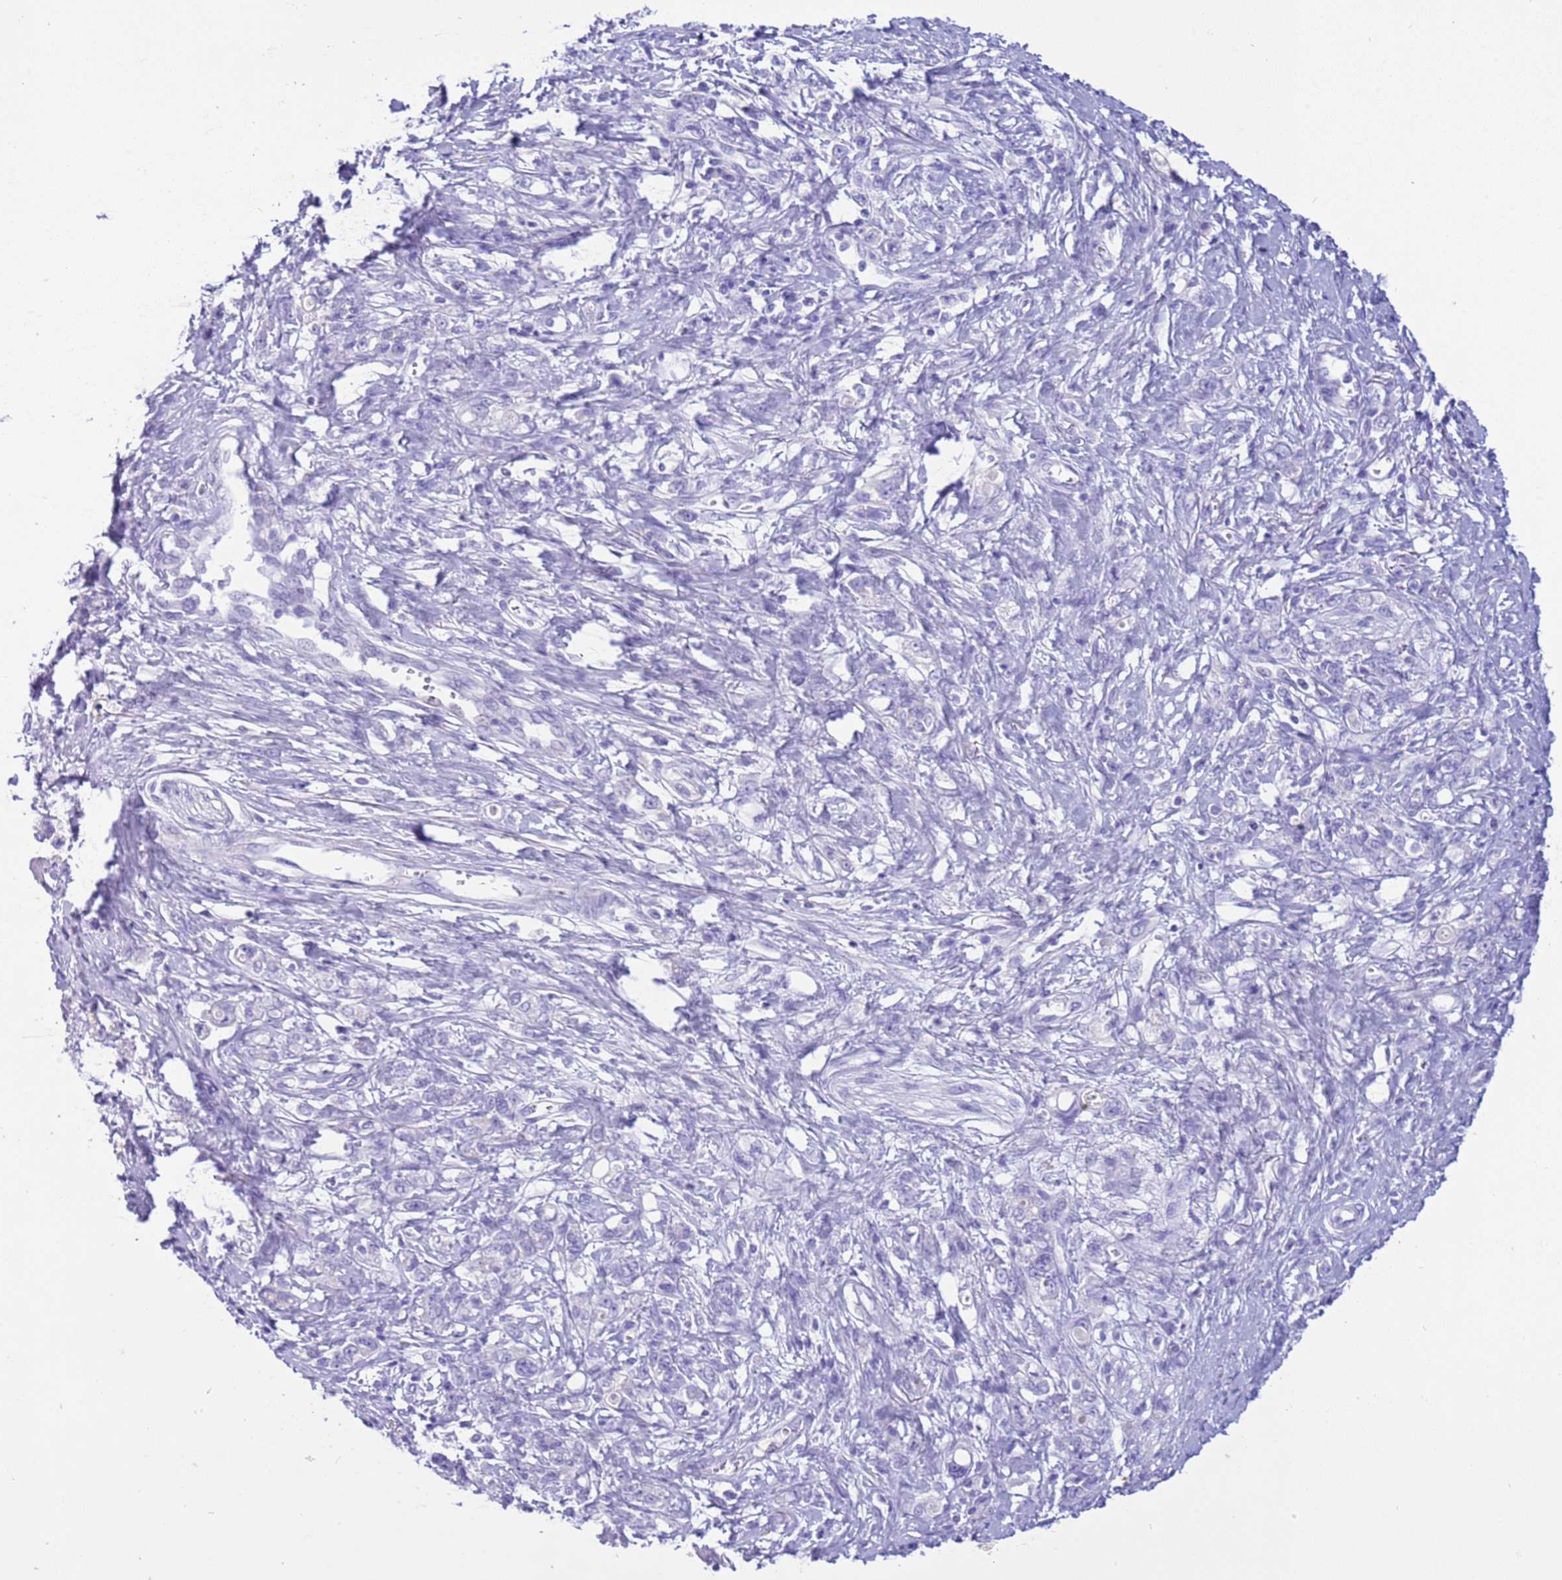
{"staining": {"intensity": "negative", "quantity": "none", "location": "none"}, "tissue": "stomach cancer", "cell_type": "Tumor cells", "image_type": "cancer", "snomed": [{"axis": "morphology", "description": "Adenocarcinoma, NOS"}, {"axis": "topography", "description": "Stomach"}], "caption": "DAB immunohistochemical staining of stomach cancer demonstrates no significant staining in tumor cells.", "gene": "CPB1", "patient": {"sex": "female", "age": 76}}